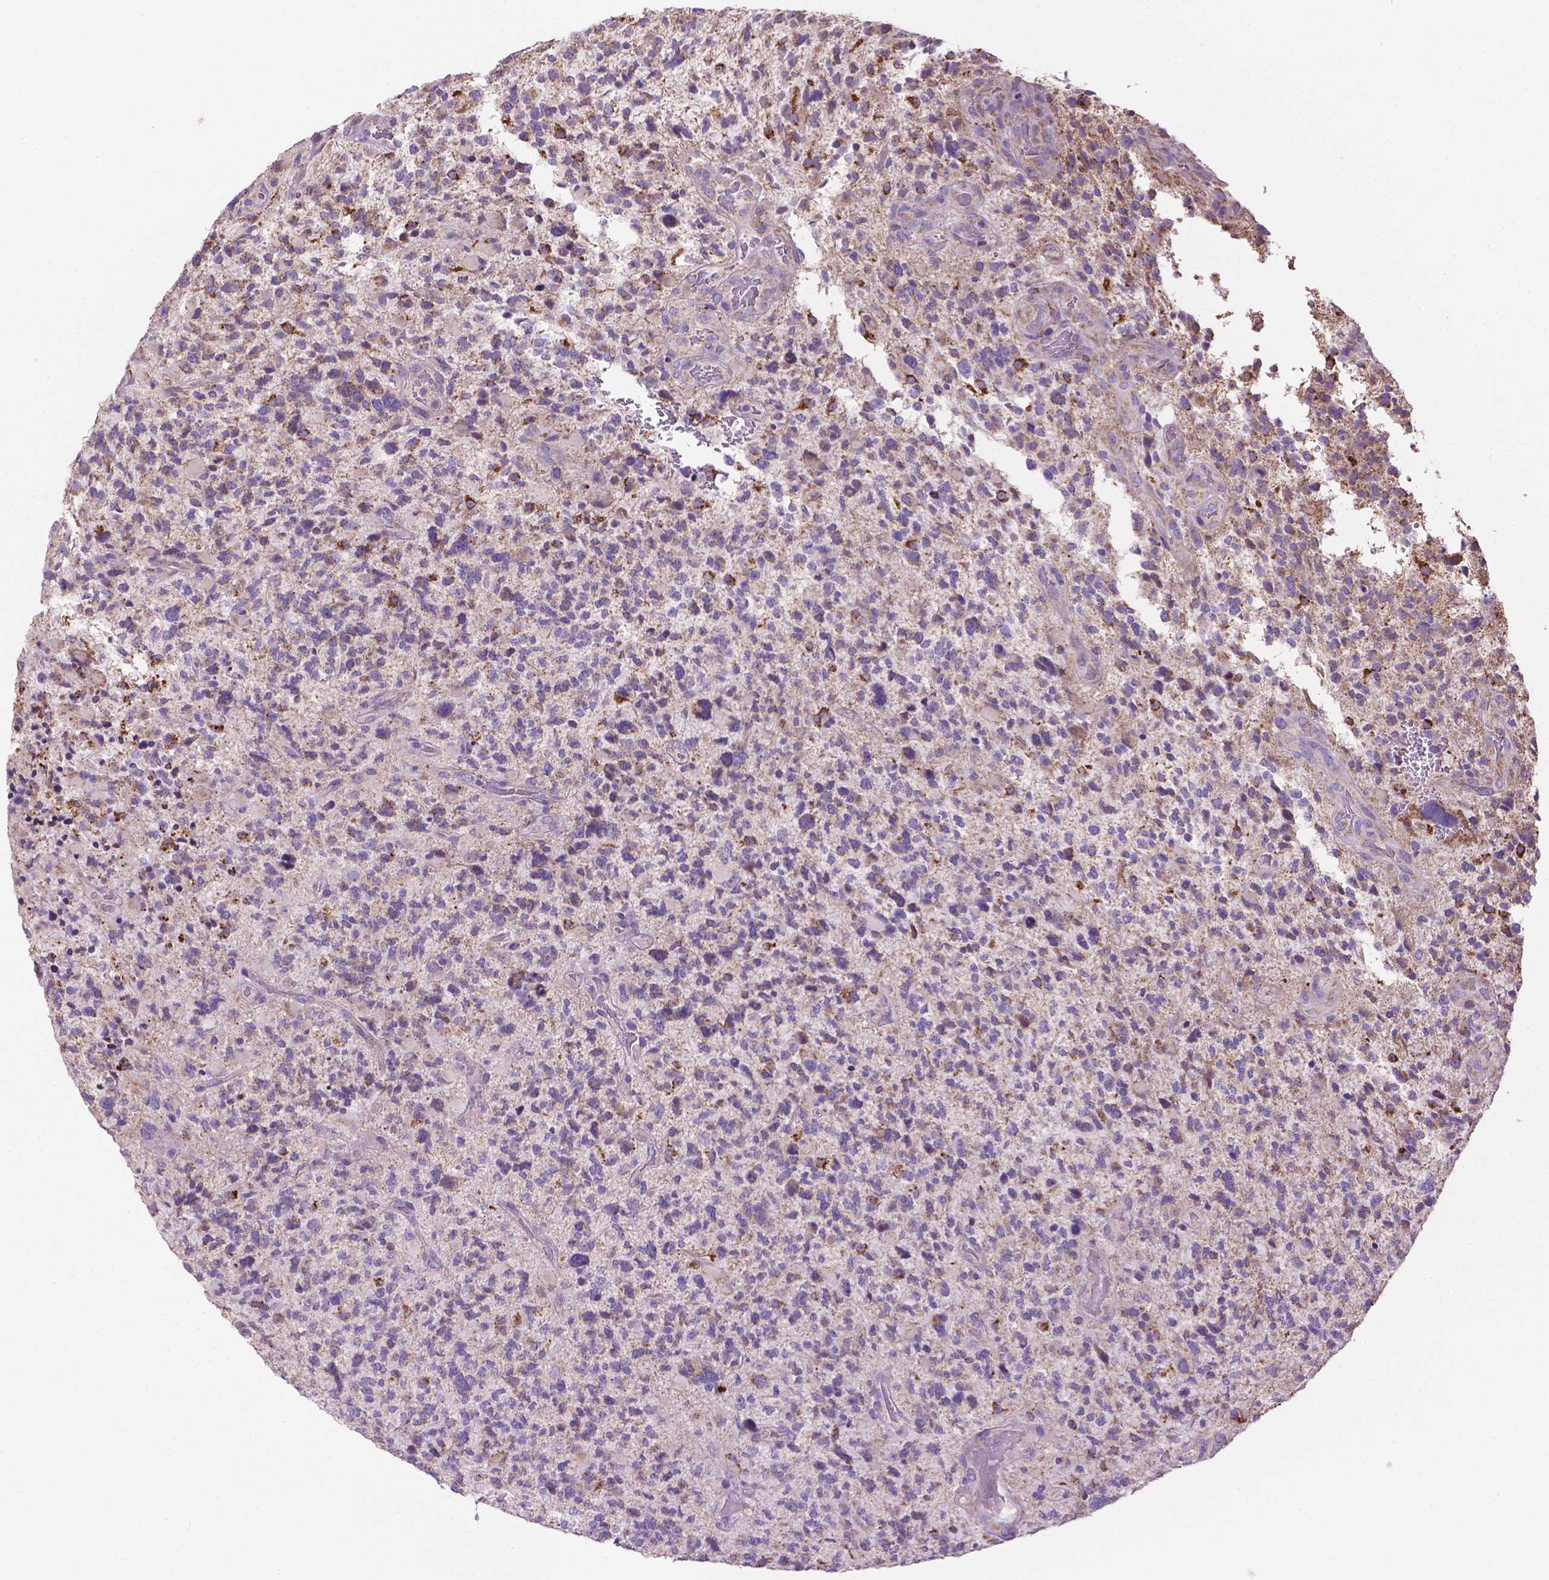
{"staining": {"intensity": "moderate", "quantity": "<25%", "location": "cytoplasmic/membranous"}, "tissue": "glioma", "cell_type": "Tumor cells", "image_type": "cancer", "snomed": [{"axis": "morphology", "description": "Glioma, malignant, High grade"}, {"axis": "topography", "description": "Brain"}], "caption": "Immunohistochemistry (IHC) (DAB (3,3'-diaminobenzidine)) staining of human glioma shows moderate cytoplasmic/membranous protein staining in approximately <25% of tumor cells. (IHC, brightfield microscopy, high magnification).", "gene": "VDAC1", "patient": {"sex": "female", "age": 71}}